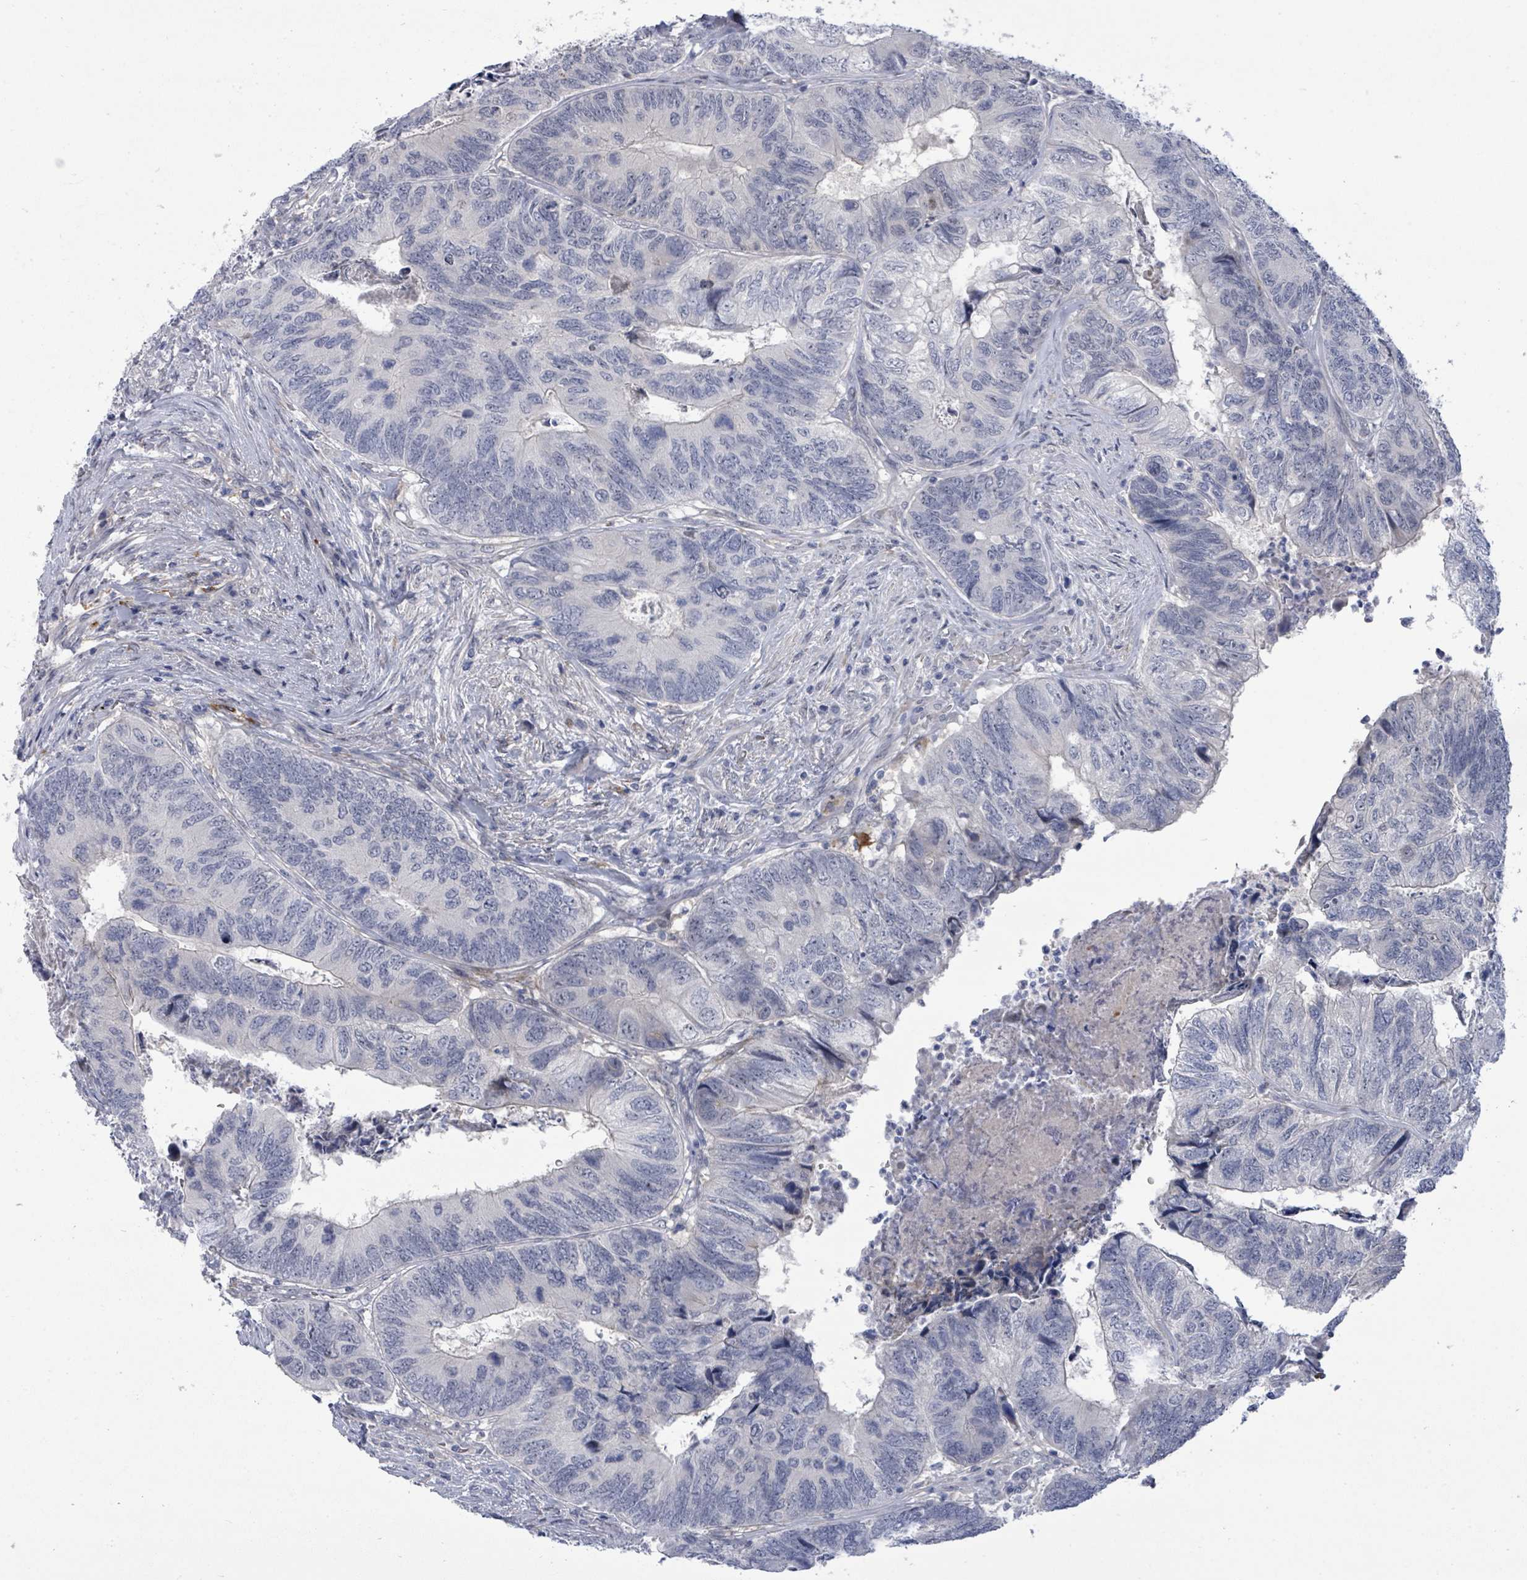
{"staining": {"intensity": "negative", "quantity": "none", "location": "none"}, "tissue": "colorectal cancer", "cell_type": "Tumor cells", "image_type": "cancer", "snomed": [{"axis": "morphology", "description": "Adenocarcinoma, NOS"}, {"axis": "topography", "description": "Colon"}], "caption": "Tumor cells are negative for protein expression in human colorectal cancer (adenocarcinoma). (Stains: DAB IHC with hematoxylin counter stain, Microscopy: brightfield microscopy at high magnification).", "gene": "CT45A5", "patient": {"sex": "female", "age": 67}}